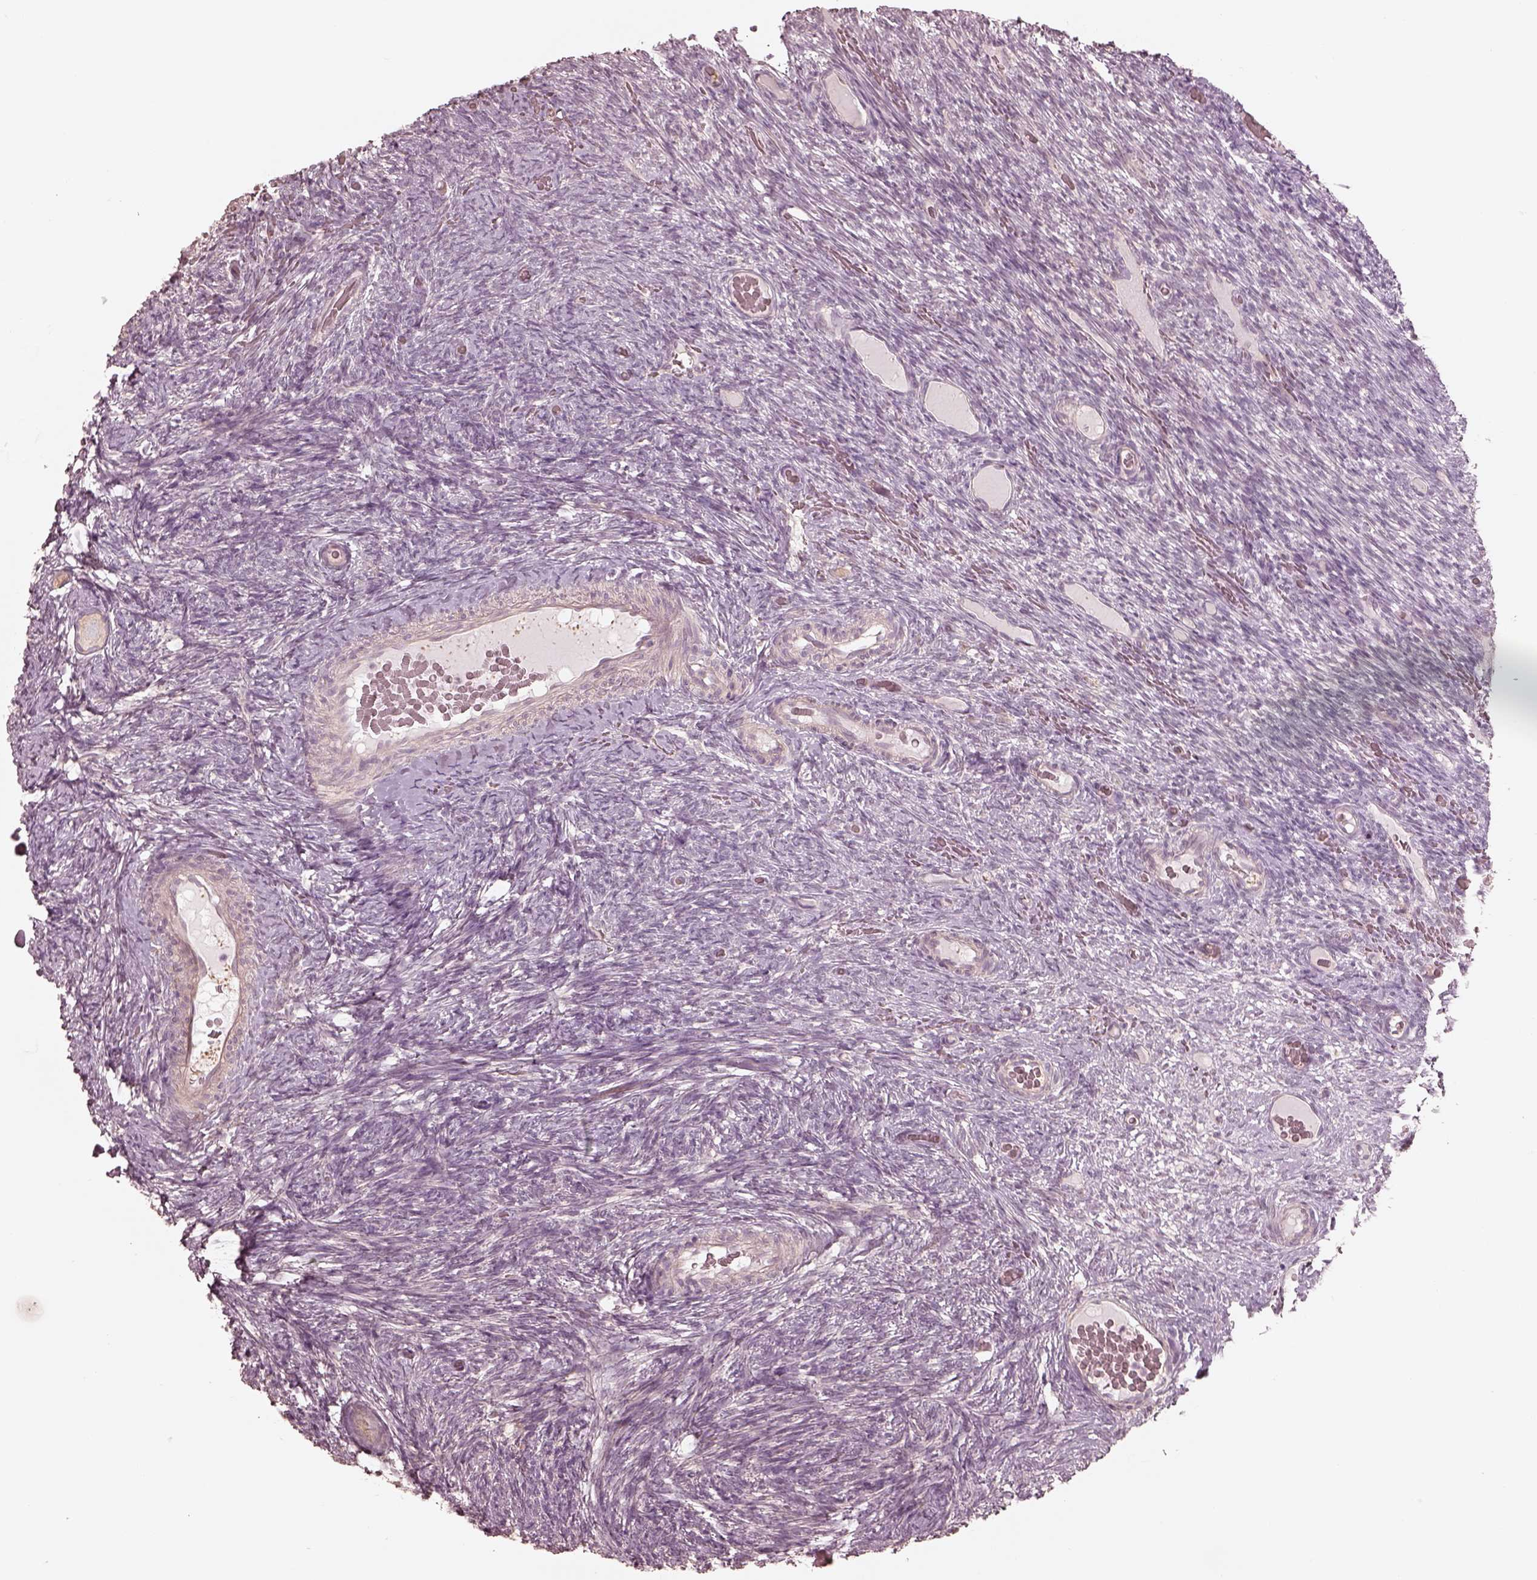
{"staining": {"intensity": "negative", "quantity": "none", "location": "none"}, "tissue": "ovary", "cell_type": "Follicle cells", "image_type": "normal", "snomed": [{"axis": "morphology", "description": "Normal tissue, NOS"}, {"axis": "topography", "description": "Ovary"}], "caption": "High magnification brightfield microscopy of benign ovary stained with DAB (brown) and counterstained with hematoxylin (blue): follicle cells show no significant positivity. The staining was performed using DAB (3,3'-diaminobenzidine) to visualize the protein expression in brown, while the nuclei were stained in blue with hematoxylin (Magnification: 20x).", "gene": "KIF5C", "patient": {"sex": "female", "age": 34}}